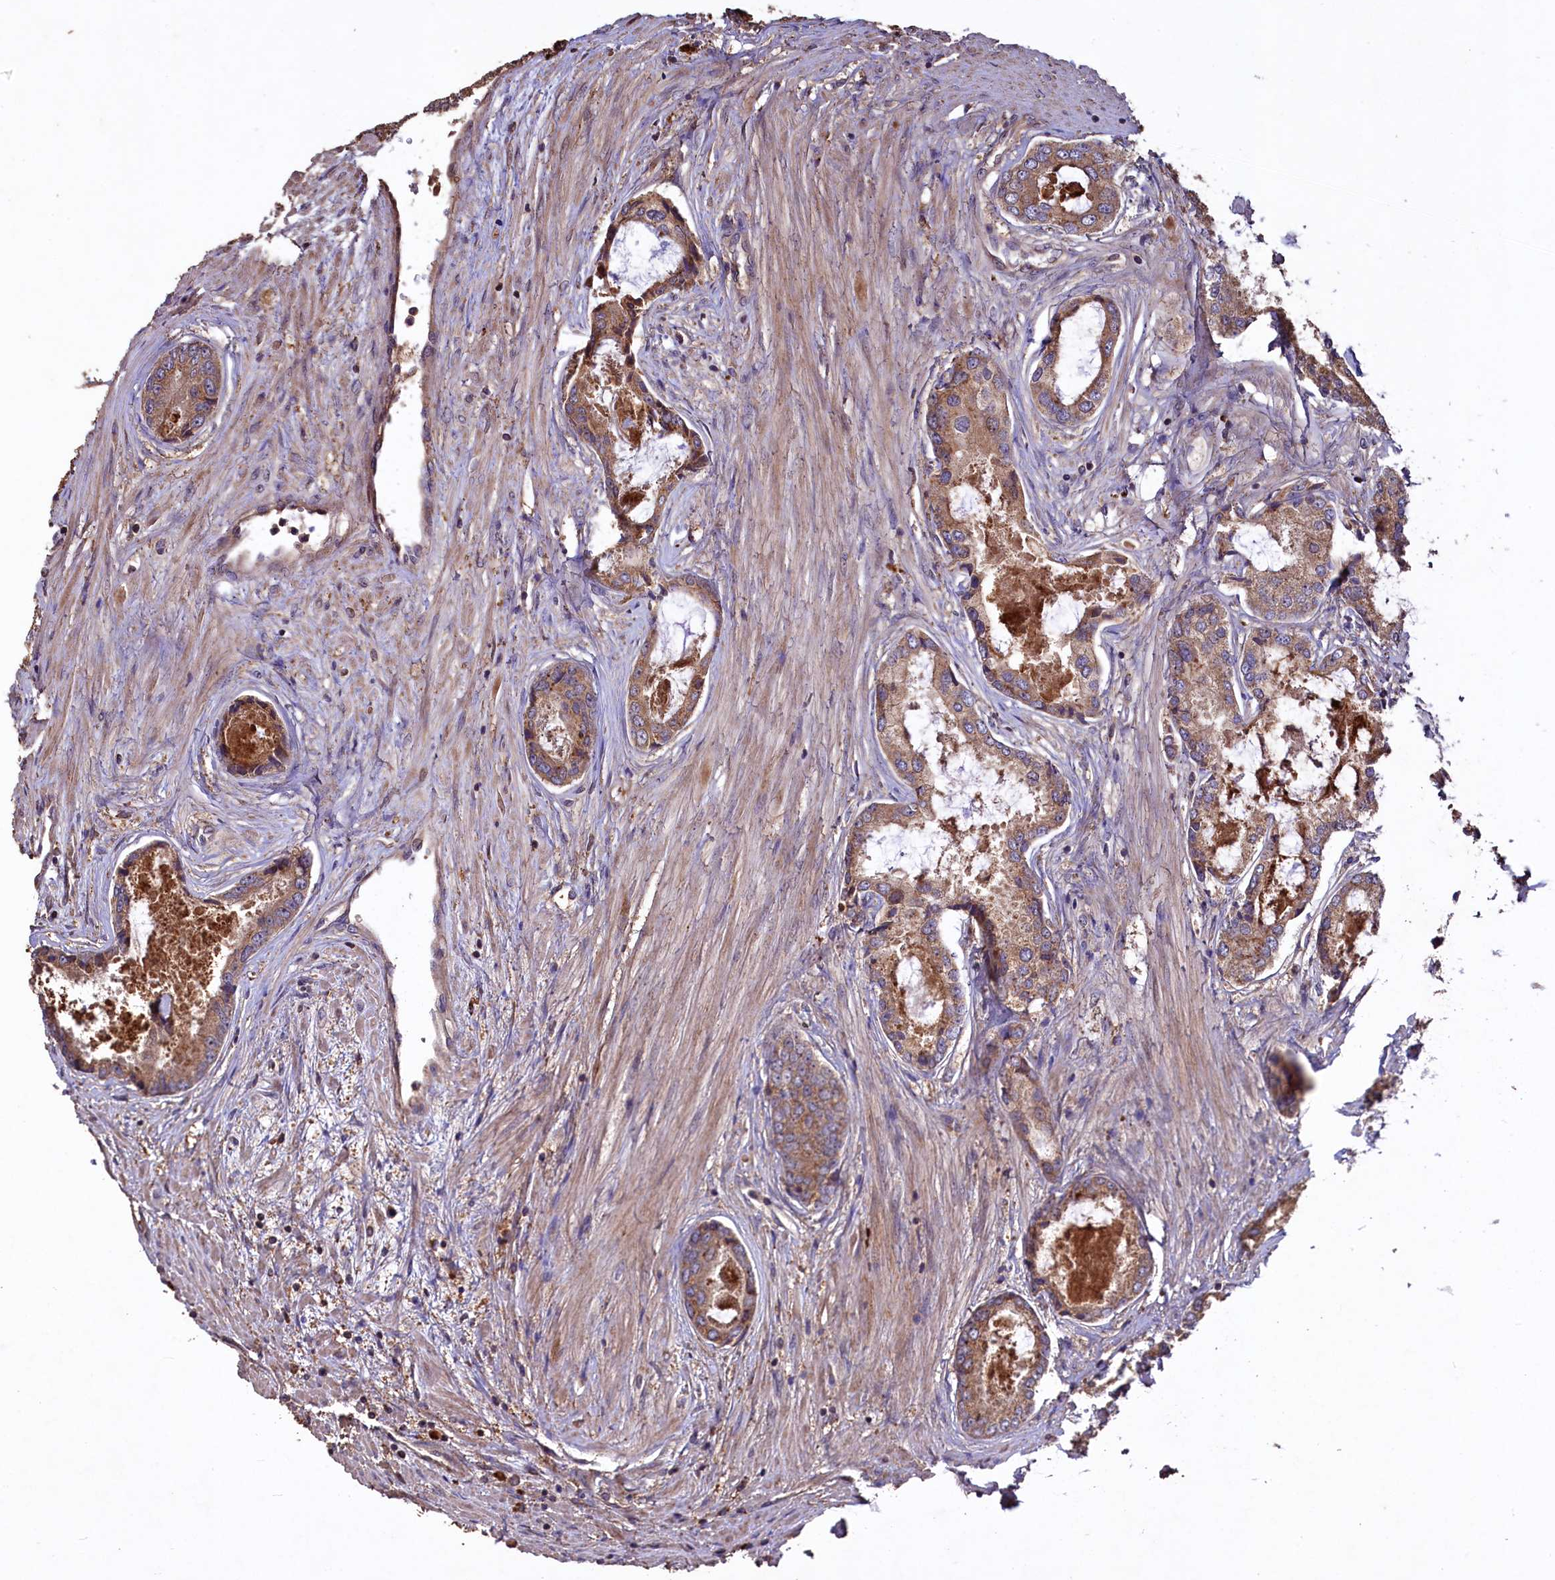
{"staining": {"intensity": "moderate", "quantity": ">75%", "location": "cytoplasmic/membranous"}, "tissue": "prostate cancer", "cell_type": "Tumor cells", "image_type": "cancer", "snomed": [{"axis": "morphology", "description": "Adenocarcinoma, Low grade"}, {"axis": "topography", "description": "Prostate"}], "caption": "Brown immunohistochemical staining in human prostate cancer displays moderate cytoplasmic/membranous positivity in approximately >75% of tumor cells.", "gene": "TMEM98", "patient": {"sex": "male", "age": 68}}